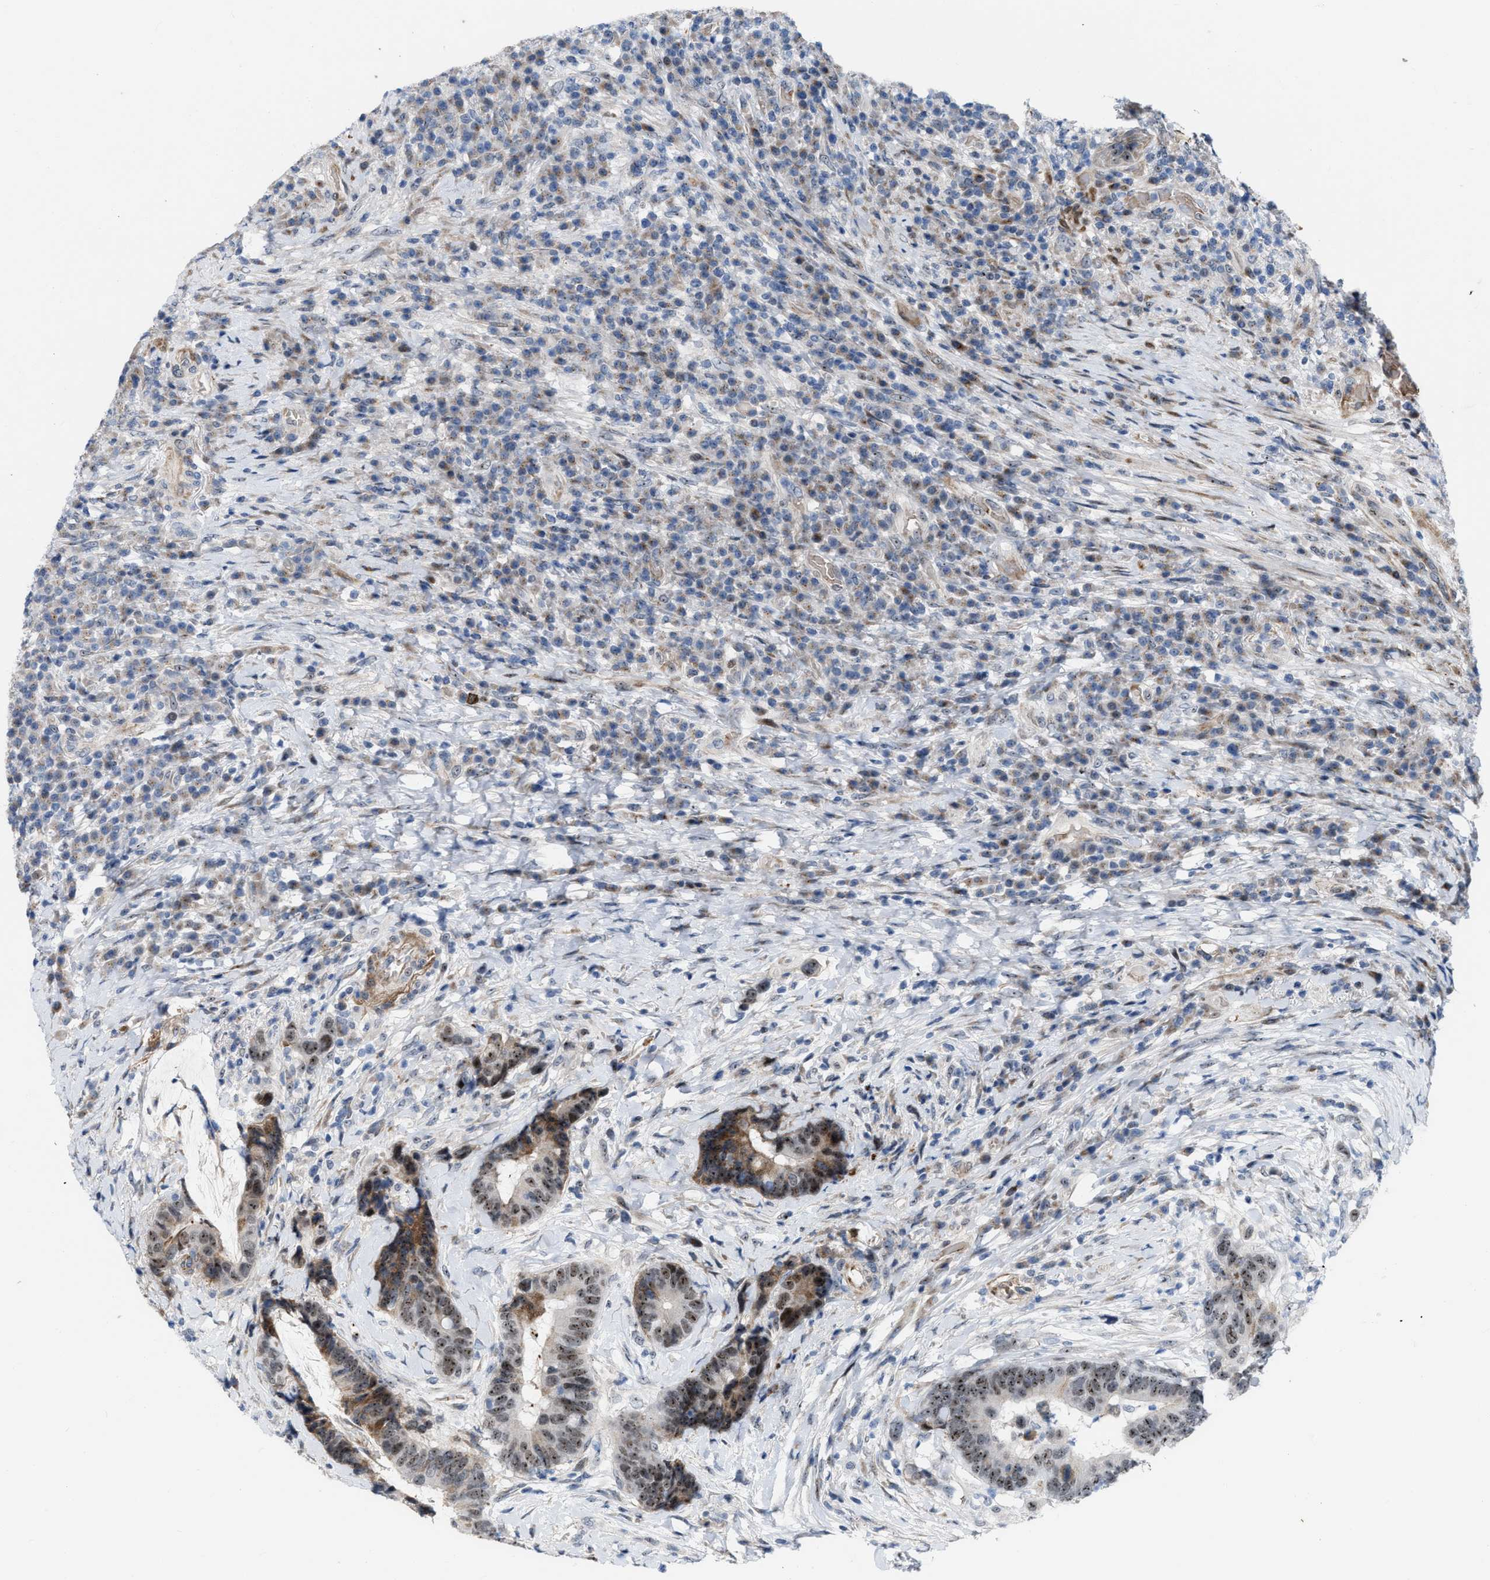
{"staining": {"intensity": "moderate", "quantity": ">75%", "location": "cytoplasmic/membranous,nuclear"}, "tissue": "colorectal cancer", "cell_type": "Tumor cells", "image_type": "cancer", "snomed": [{"axis": "morphology", "description": "Adenocarcinoma, NOS"}, {"axis": "topography", "description": "Rectum"}, {"axis": "topography", "description": "Anal"}], "caption": "High-magnification brightfield microscopy of adenocarcinoma (colorectal) stained with DAB (3,3'-diaminobenzidine) (brown) and counterstained with hematoxylin (blue). tumor cells exhibit moderate cytoplasmic/membranous and nuclear staining is present in about>75% of cells.", "gene": "POLR1F", "patient": {"sex": "female", "age": 89}}